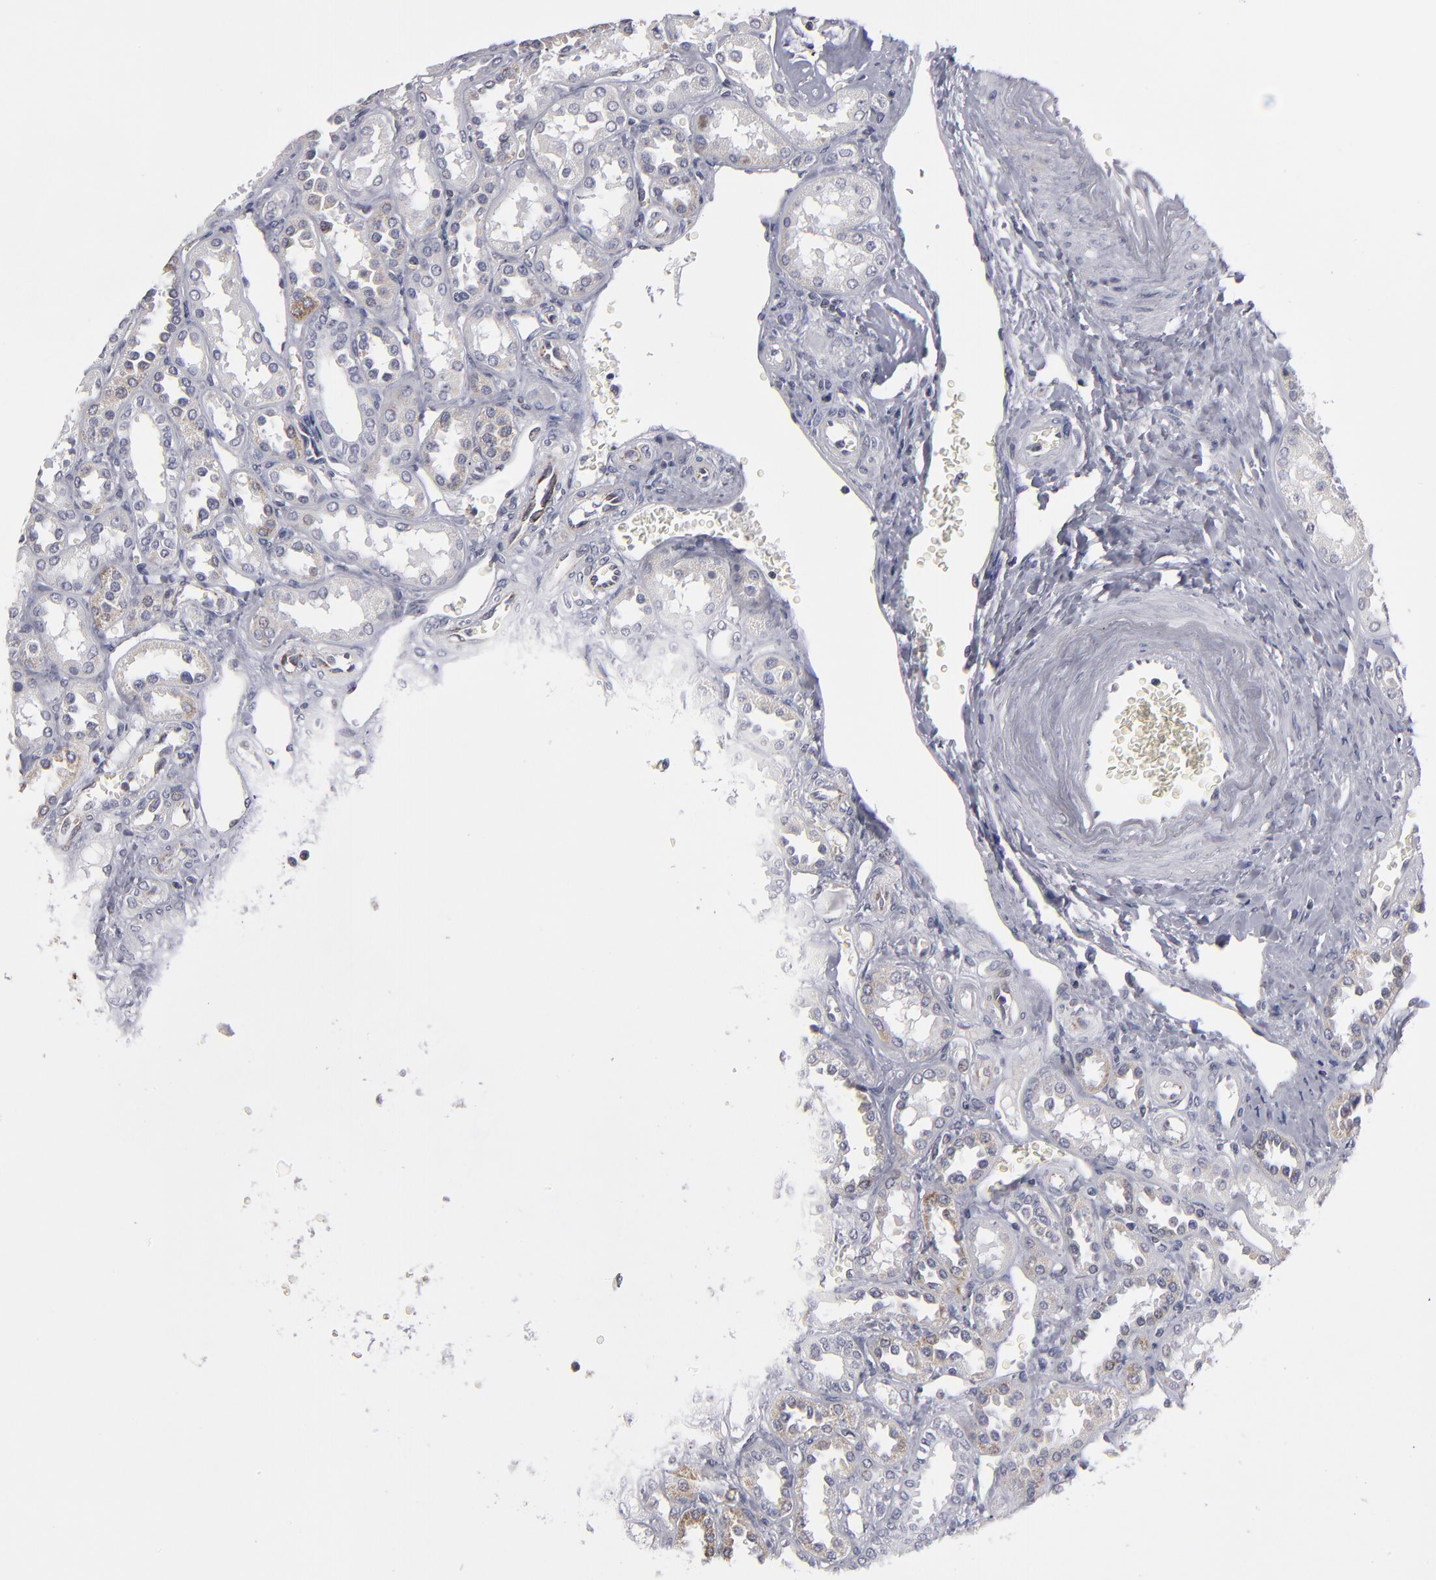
{"staining": {"intensity": "negative", "quantity": "none", "location": "none"}, "tissue": "kidney", "cell_type": "Cells in glomeruli", "image_type": "normal", "snomed": [{"axis": "morphology", "description": "Normal tissue, NOS"}, {"axis": "topography", "description": "Kidney"}], "caption": "IHC histopathology image of normal kidney: human kidney stained with DAB (3,3'-diaminobenzidine) demonstrates no significant protein positivity in cells in glomeruli.", "gene": "ODF2", "patient": {"sex": "female", "age": 52}}